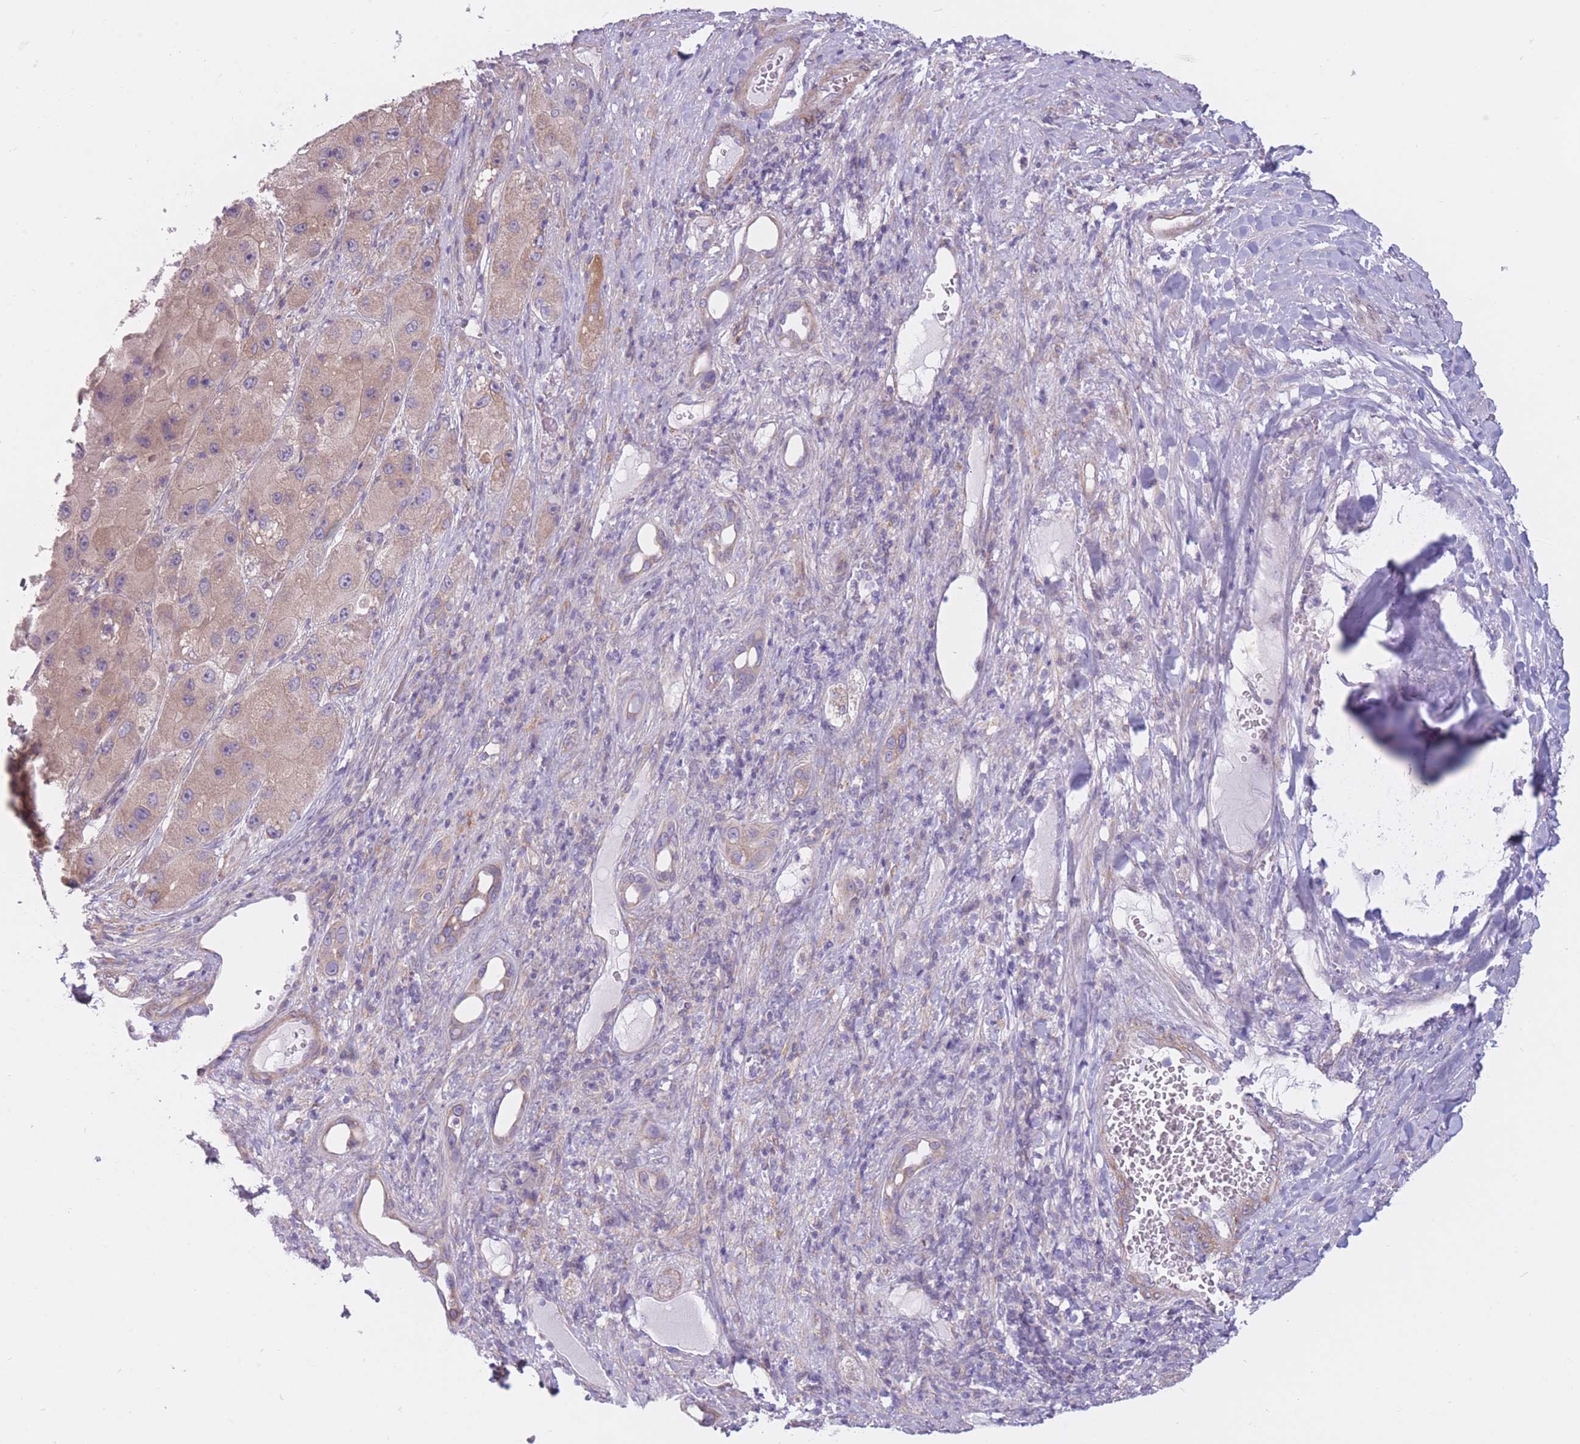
{"staining": {"intensity": "weak", "quantity": ">75%", "location": "cytoplasmic/membranous"}, "tissue": "liver cancer", "cell_type": "Tumor cells", "image_type": "cancer", "snomed": [{"axis": "morphology", "description": "Carcinoma, Hepatocellular, NOS"}, {"axis": "topography", "description": "Liver"}], "caption": "Liver cancer (hepatocellular carcinoma) stained for a protein (brown) exhibits weak cytoplasmic/membranous positive expression in about >75% of tumor cells.", "gene": "SERPINB3", "patient": {"sex": "female", "age": 73}}